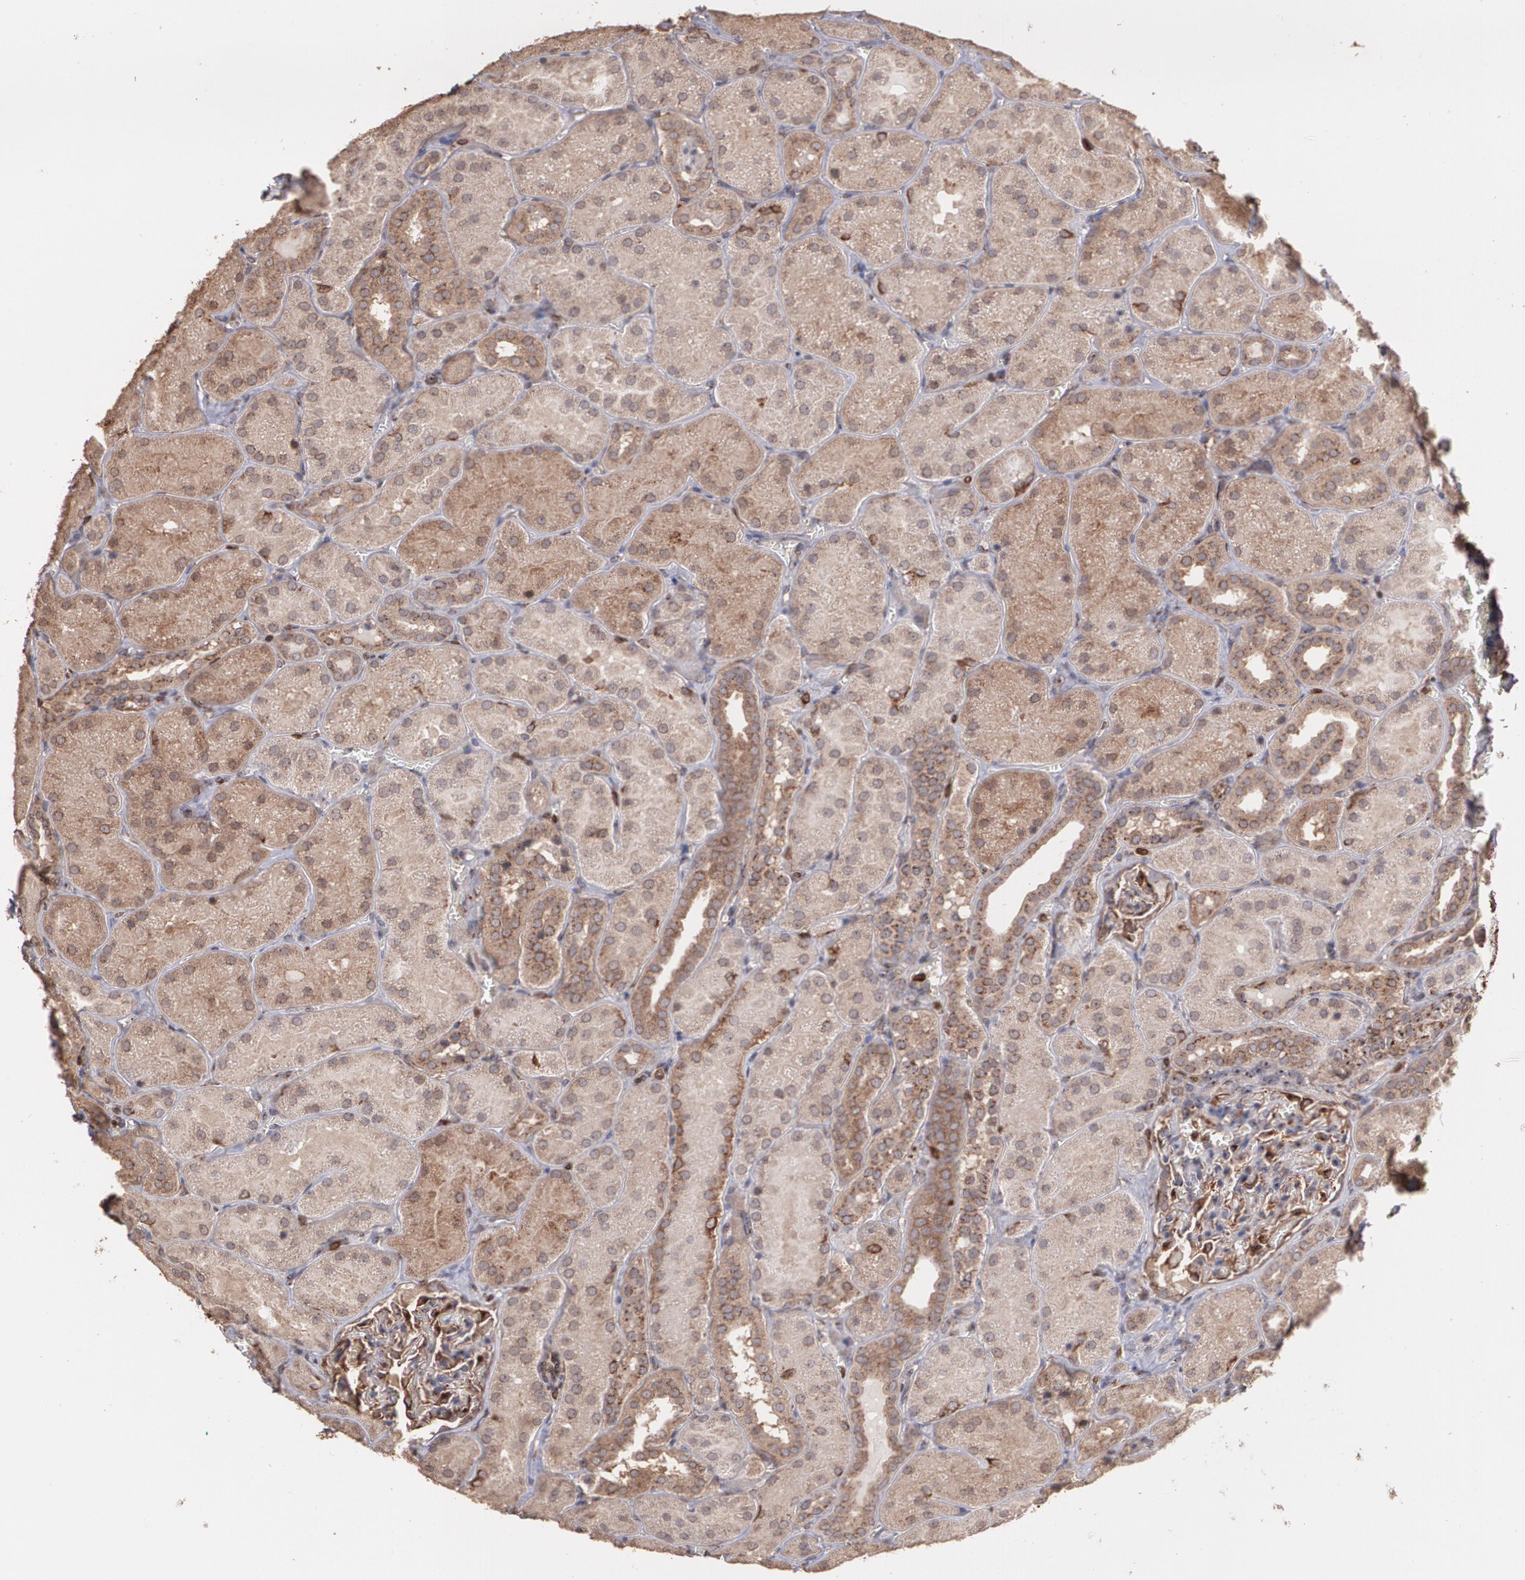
{"staining": {"intensity": "strong", "quantity": ">75%", "location": "cytoplasmic/membranous"}, "tissue": "kidney", "cell_type": "Cells in glomeruli", "image_type": "normal", "snomed": [{"axis": "morphology", "description": "Normal tissue, NOS"}, {"axis": "topography", "description": "Kidney"}], "caption": "Protein staining of normal kidney demonstrates strong cytoplasmic/membranous positivity in approximately >75% of cells in glomeruli. (brown staining indicates protein expression, while blue staining denotes nuclei).", "gene": "TRIP11", "patient": {"sex": "male", "age": 28}}